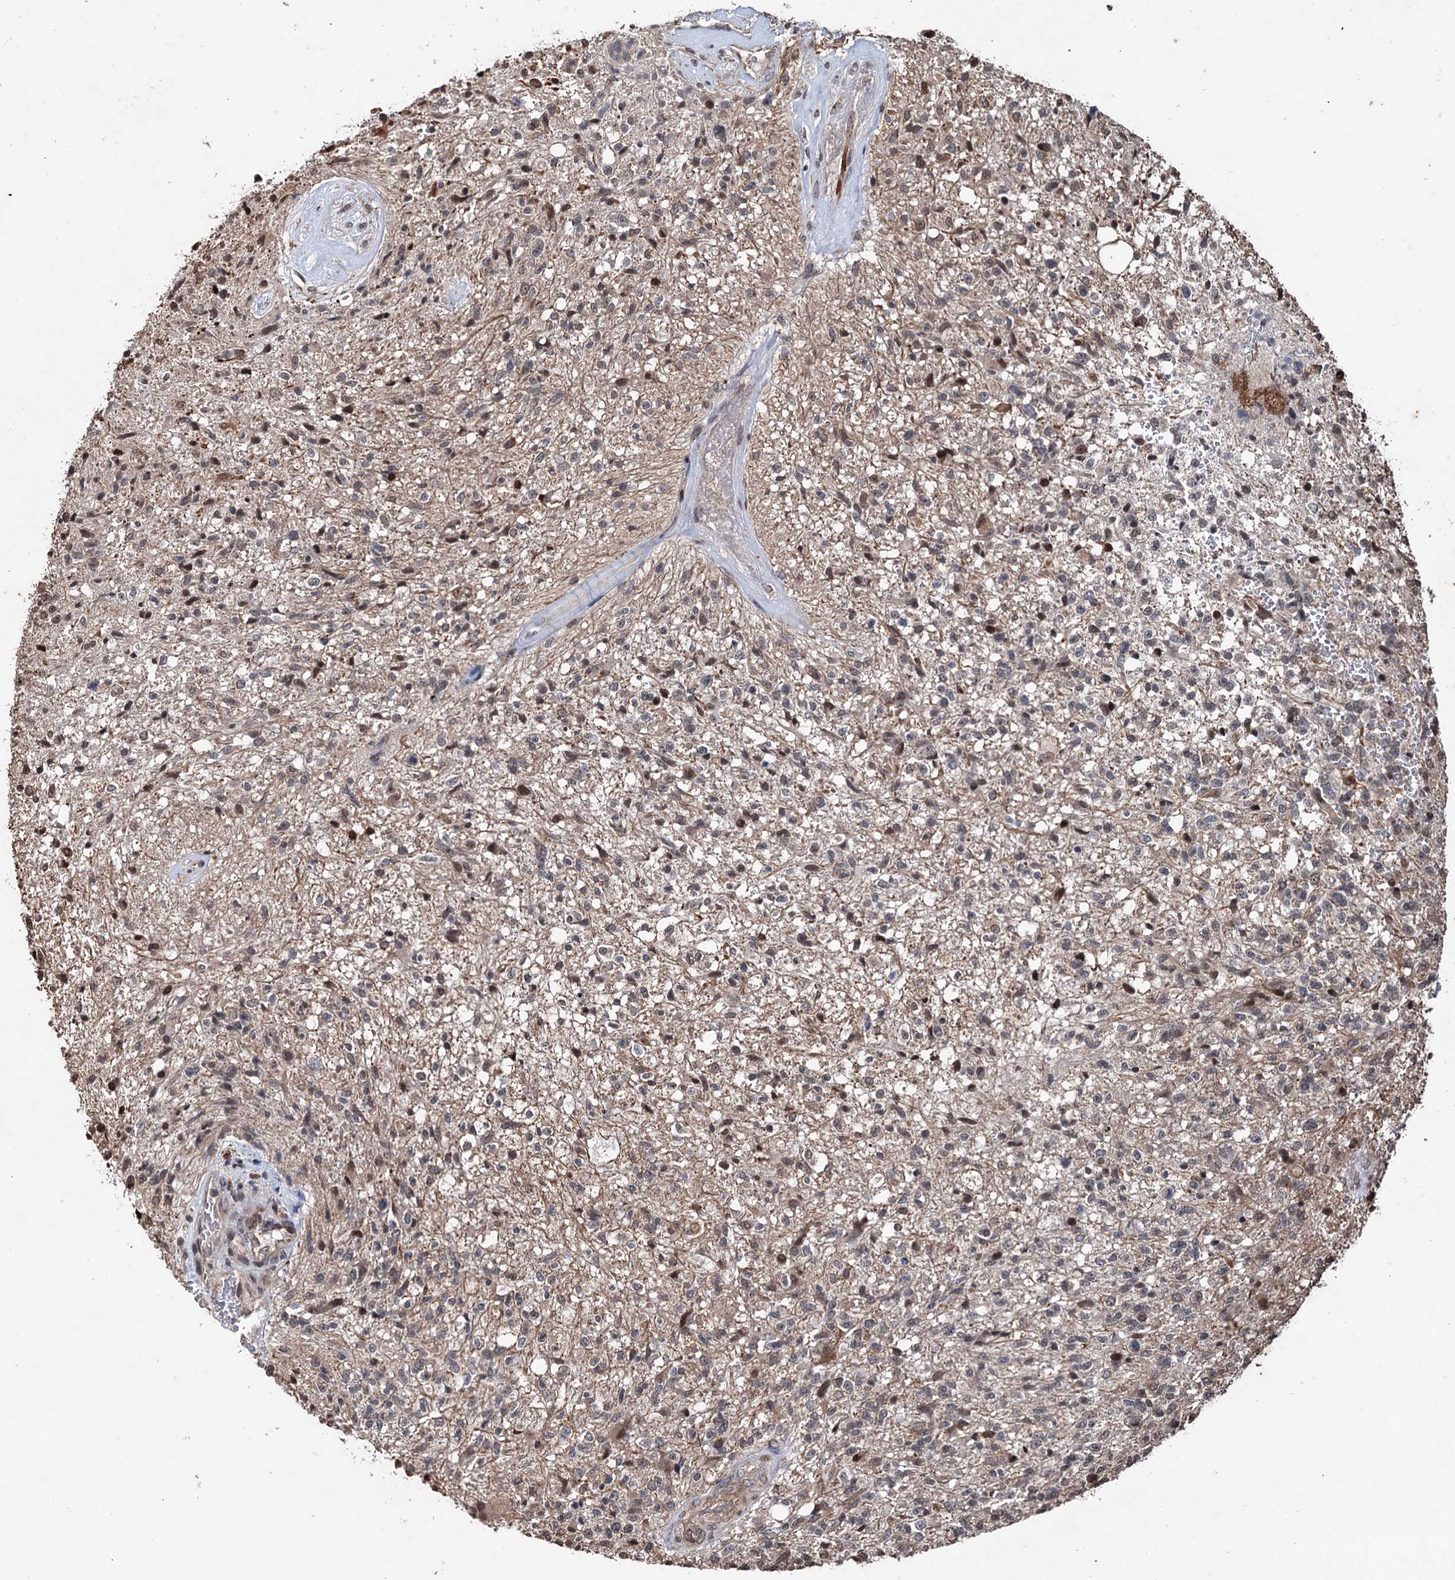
{"staining": {"intensity": "negative", "quantity": "none", "location": "none"}, "tissue": "glioma", "cell_type": "Tumor cells", "image_type": "cancer", "snomed": [{"axis": "morphology", "description": "Glioma, malignant, High grade"}, {"axis": "topography", "description": "Brain"}], "caption": "DAB immunohistochemical staining of glioma displays no significant staining in tumor cells.", "gene": "EYA4", "patient": {"sex": "male", "age": 56}}